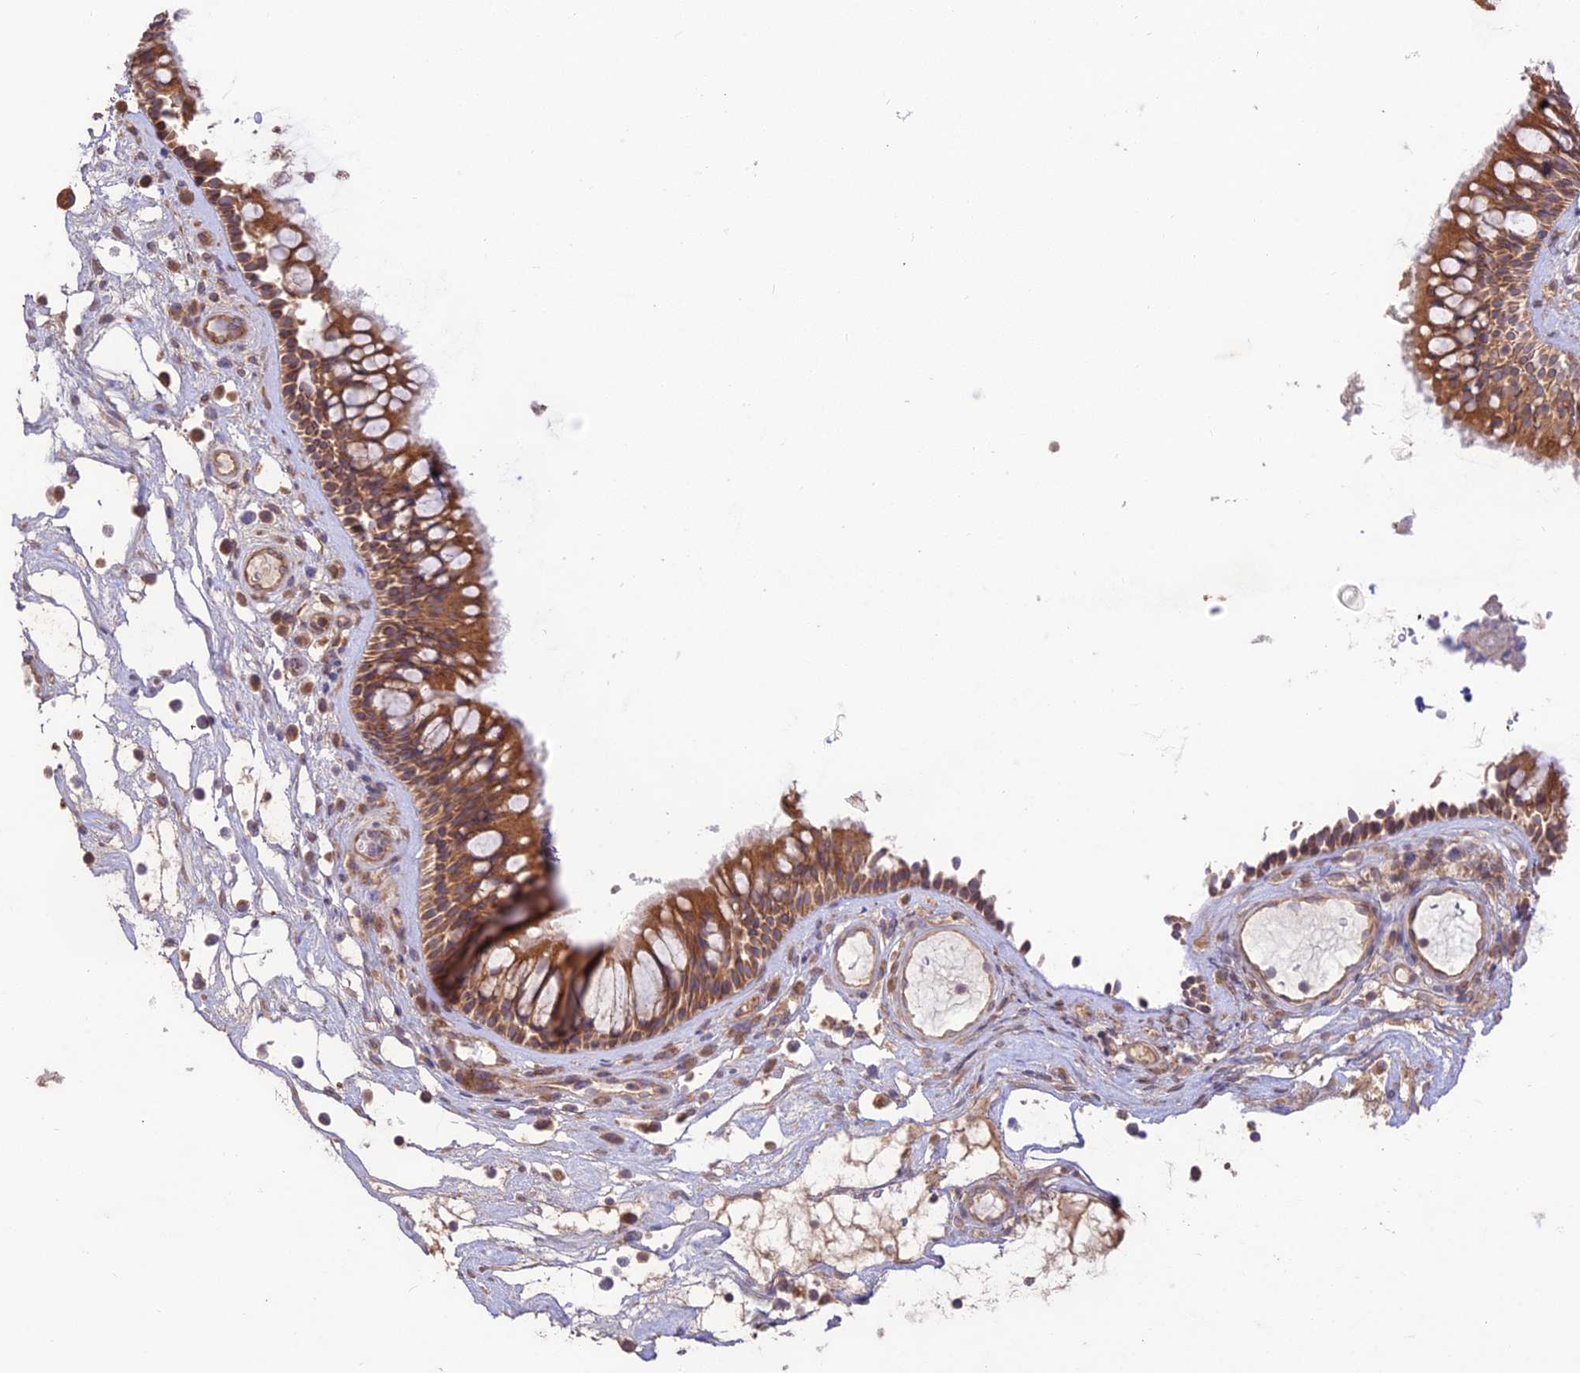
{"staining": {"intensity": "moderate", "quantity": ">75%", "location": "cytoplasmic/membranous"}, "tissue": "nasopharynx", "cell_type": "Respiratory epithelial cells", "image_type": "normal", "snomed": [{"axis": "morphology", "description": "Normal tissue, NOS"}, {"axis": "morphology", "description": "Inflammation, NOS"}, {"axis": "morphology", "description": "Malignant melanoma, Metastatic site"}, {"axis": "topography", "description": "Nasopharynx"}], "caption": "Human nasopharynx stained with a brown dye displays moderate cytoplasmic/membranous positive expression in about >75% of respiratory epithelial cells.", "gene": "TMEM259", "patient": {"sex": "male", "age": 70}}